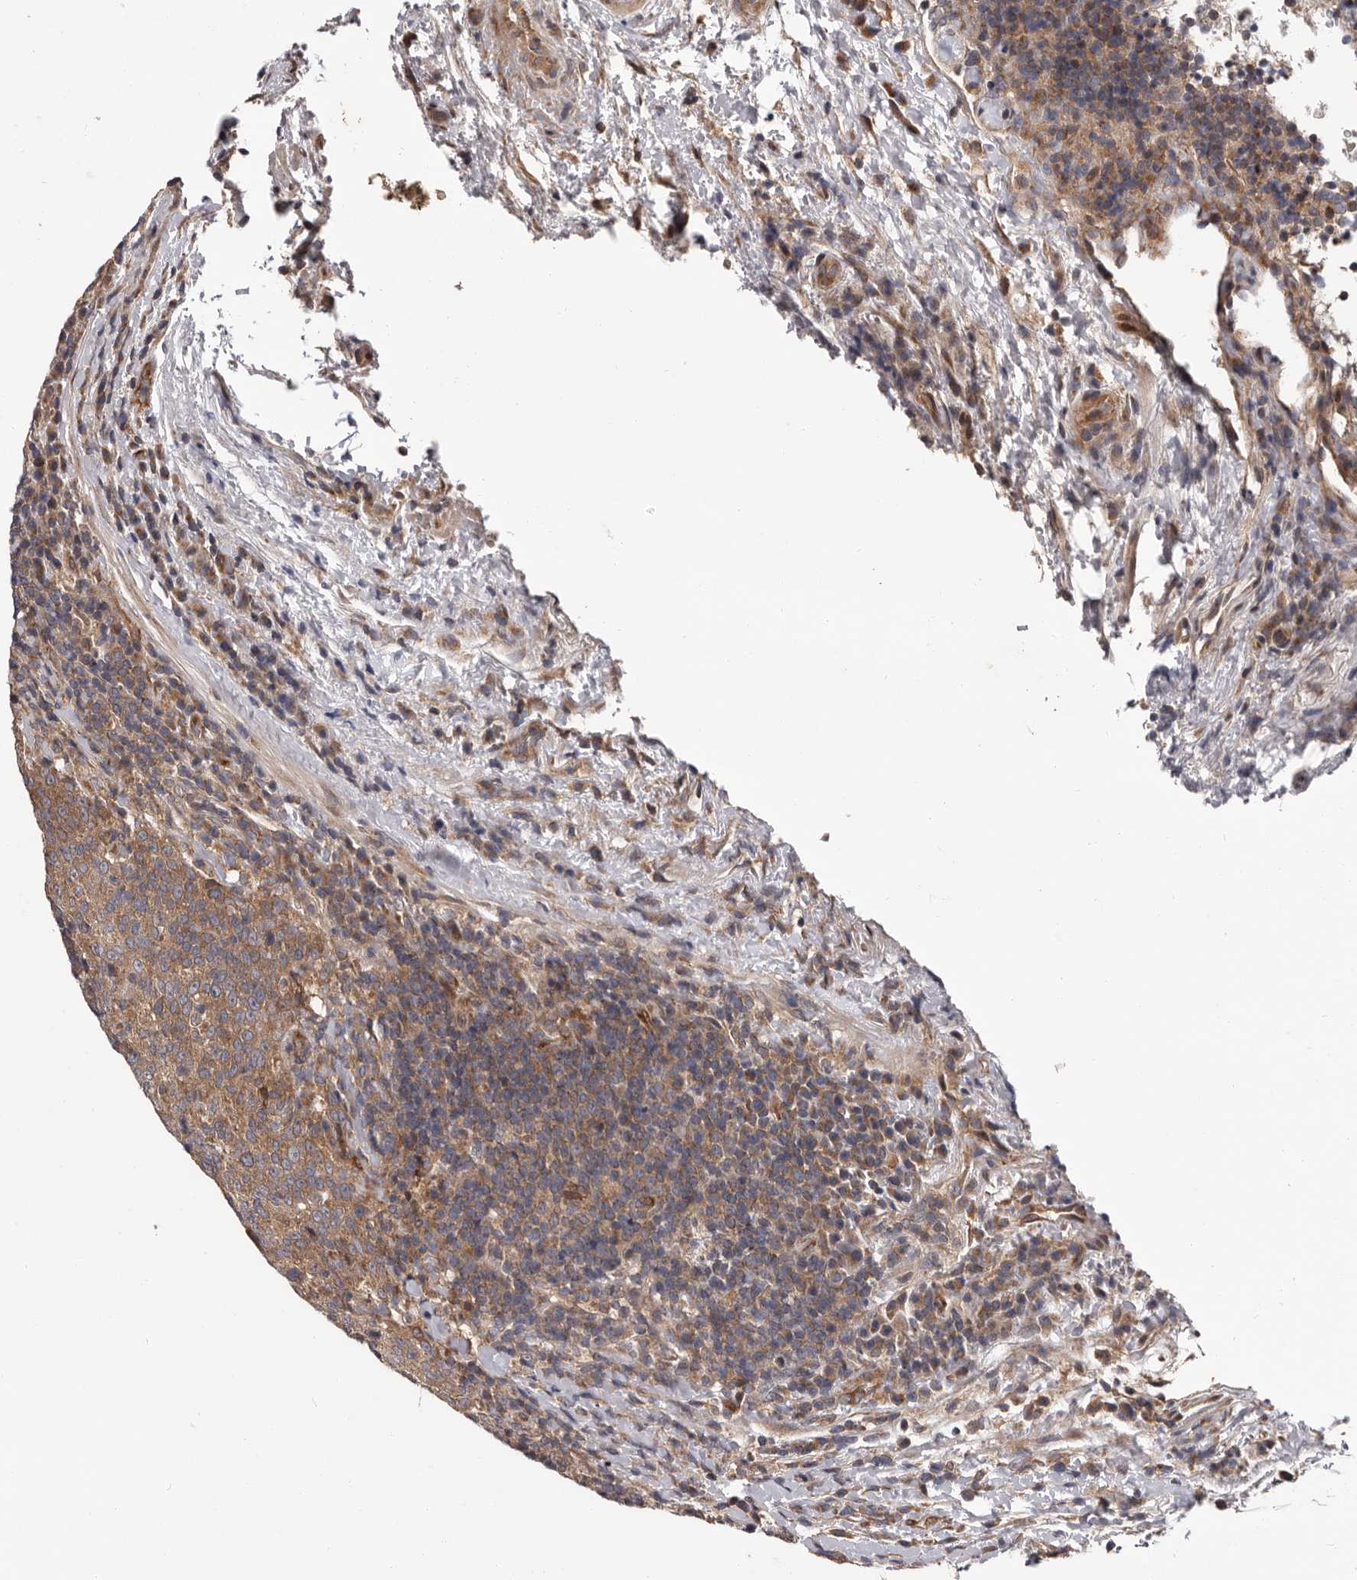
{"staining": {"intensity": "moderate", "quantity": ">75%", "location": "cytoplasmic/membranous"}, "tissue": "head and neck cancer", "cell_type": "Tumor cells", "image_type": "cancer", "snomed": [{"axis": "morphology", "description": "Squamous cell carcinoma, NOS"}, {"axis": "morphology", "description": "Squamous cell carcinoma, metastatic, NOS"}, {"axis": "topography", "description": "Lymph node"}, {"axis": "topography", "description": "Head-Neck"}], "caption": "Moderate cytoplasmic/membranous protein staining is seen in about >75% of tumor cells in head and neck metastatic squamous cell carcinoma.", "gene": "VPS37A", "patient": {"sex": "male", "age": 62}}